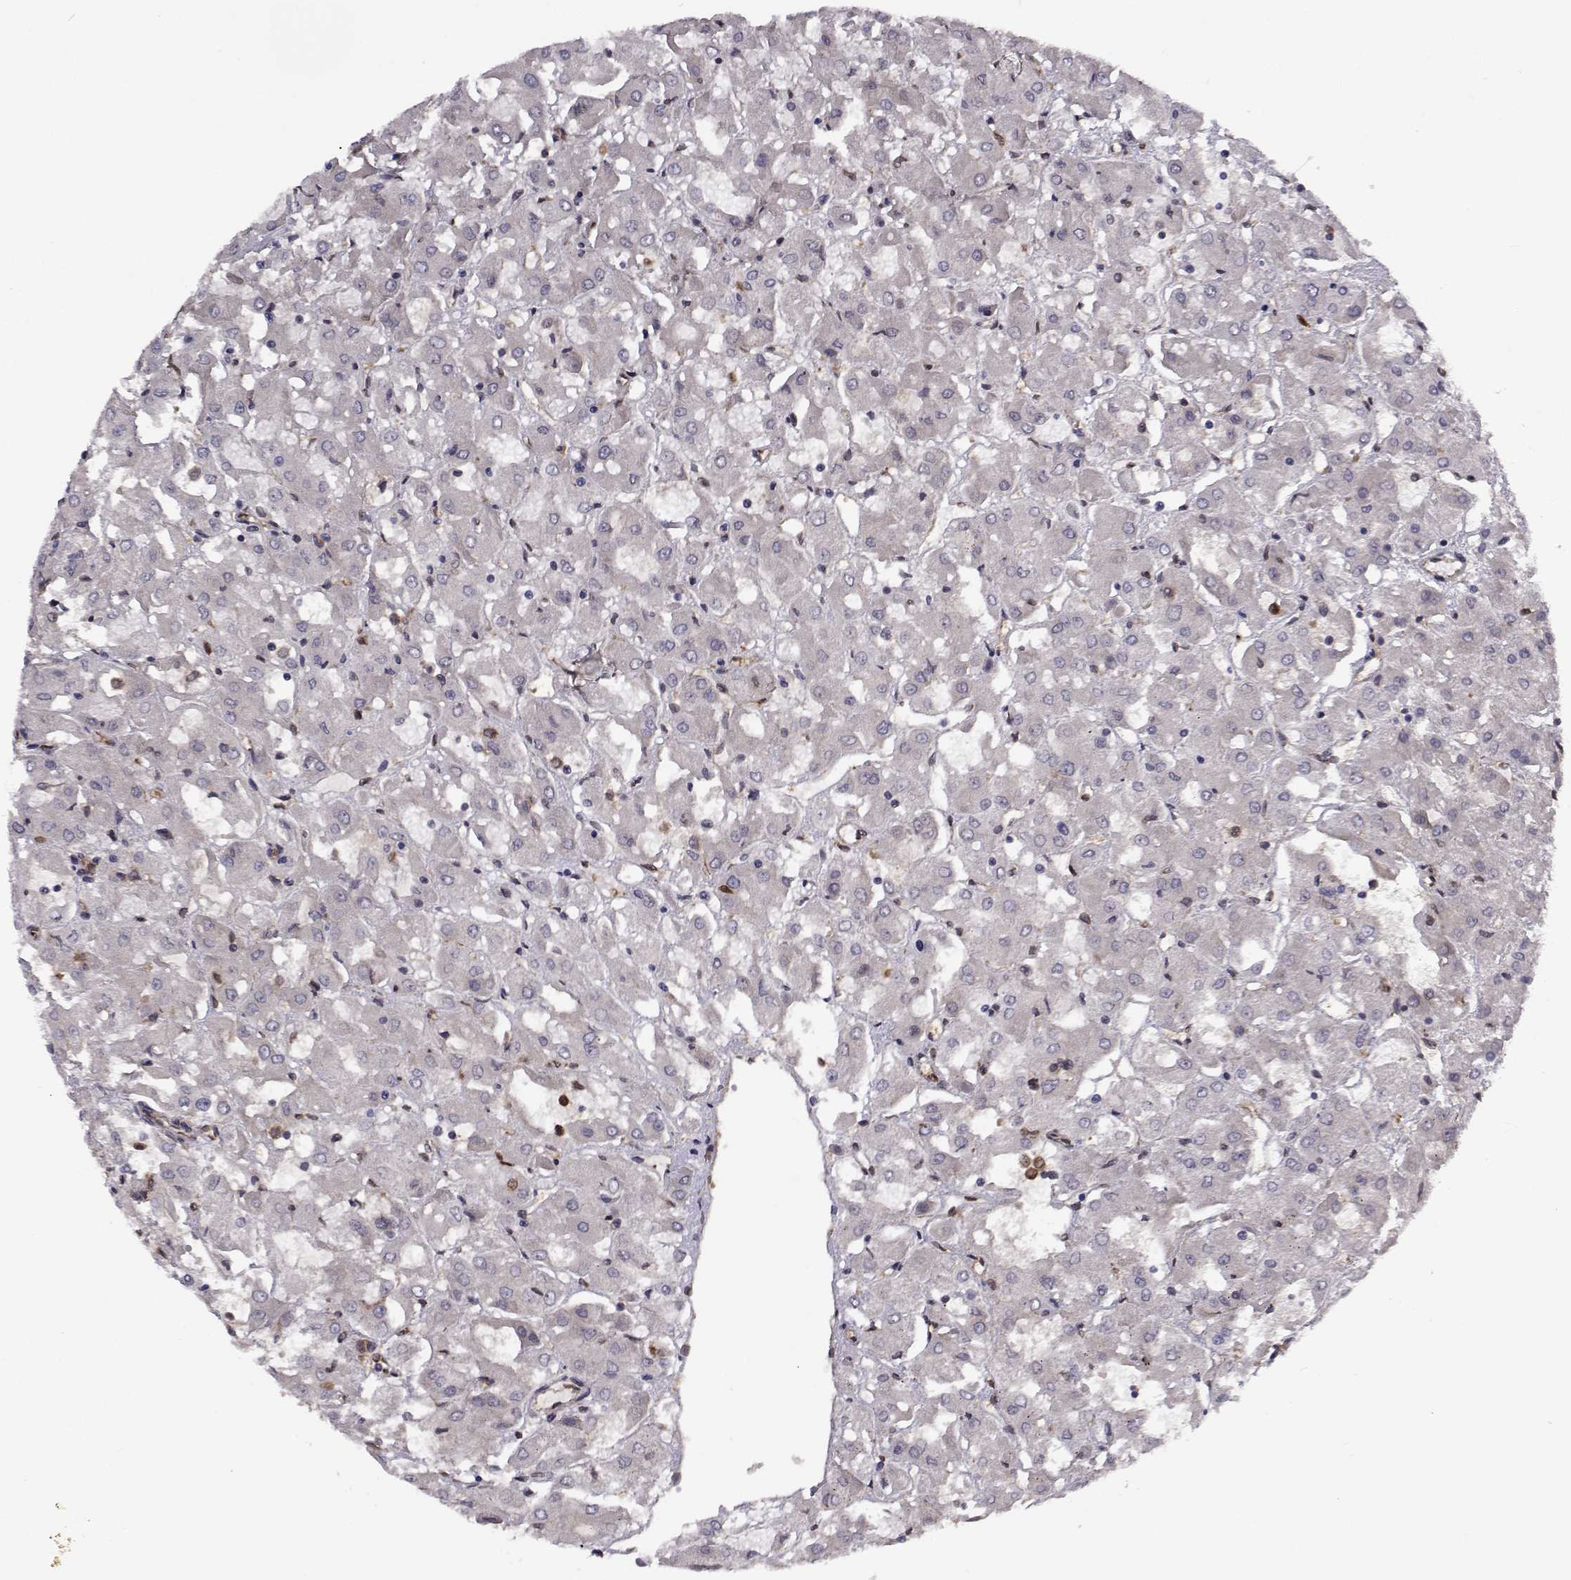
{"staining": {"intensity": "negative", "quantity": "none", "location": "none"}, "tissue": "renal cancer", "cell_type": "Tumor cells", "image_type": "cancer", "snomed": [{"axis": "morphology", "description": "Adenocarcinoma, NOS"}, {"axis": "topography", "description": "Kidney"}], "caption": "The image demonstrates no staining of tumor cells in renal cancer.", "gene": "TRIP10", "patient": {"sex": "male", "age": 72}}